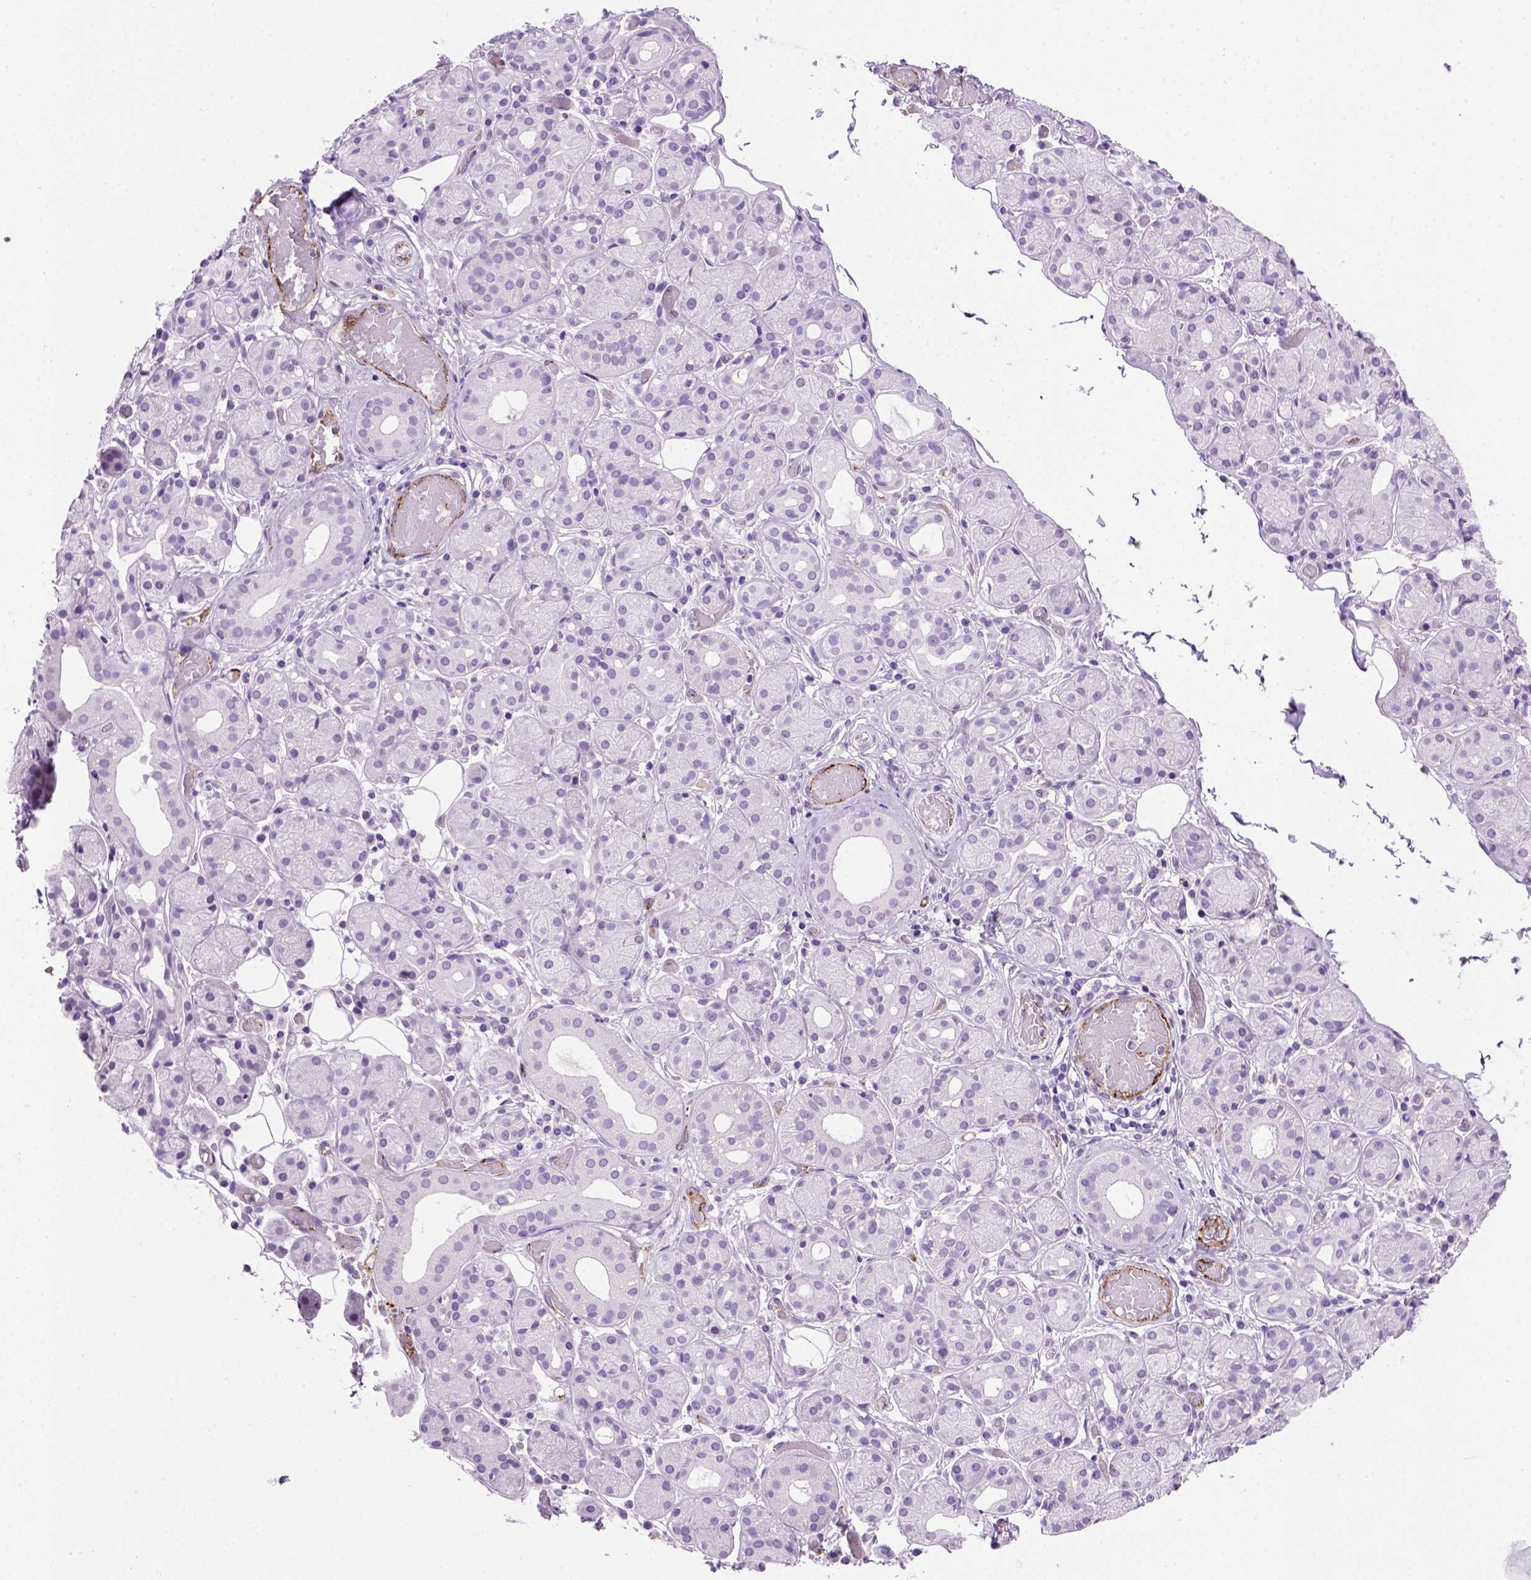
{"staining": {"intensity": "negative", "quantity": "none", "location": "none"}, "tissue": "salivary gland", "cell_type": "Glandular cells", "image_type": "normal", "snomed": [{"axis": "morphology", "description": "Normal tissue, NOS"}, {"axis": "topography", "description": "Salivary gland"}, {"axis": "topography", "description": "Peripheral nerve tissue"}], "caption": "Glandular cells are negative for protein expression in normal human salivary gland. The staining is performed using DAB brown chromogen with nuclei counter-stained in using hematoxylin.", "gene": "VWF", "patient": {"sex": "male", "age": 71}}